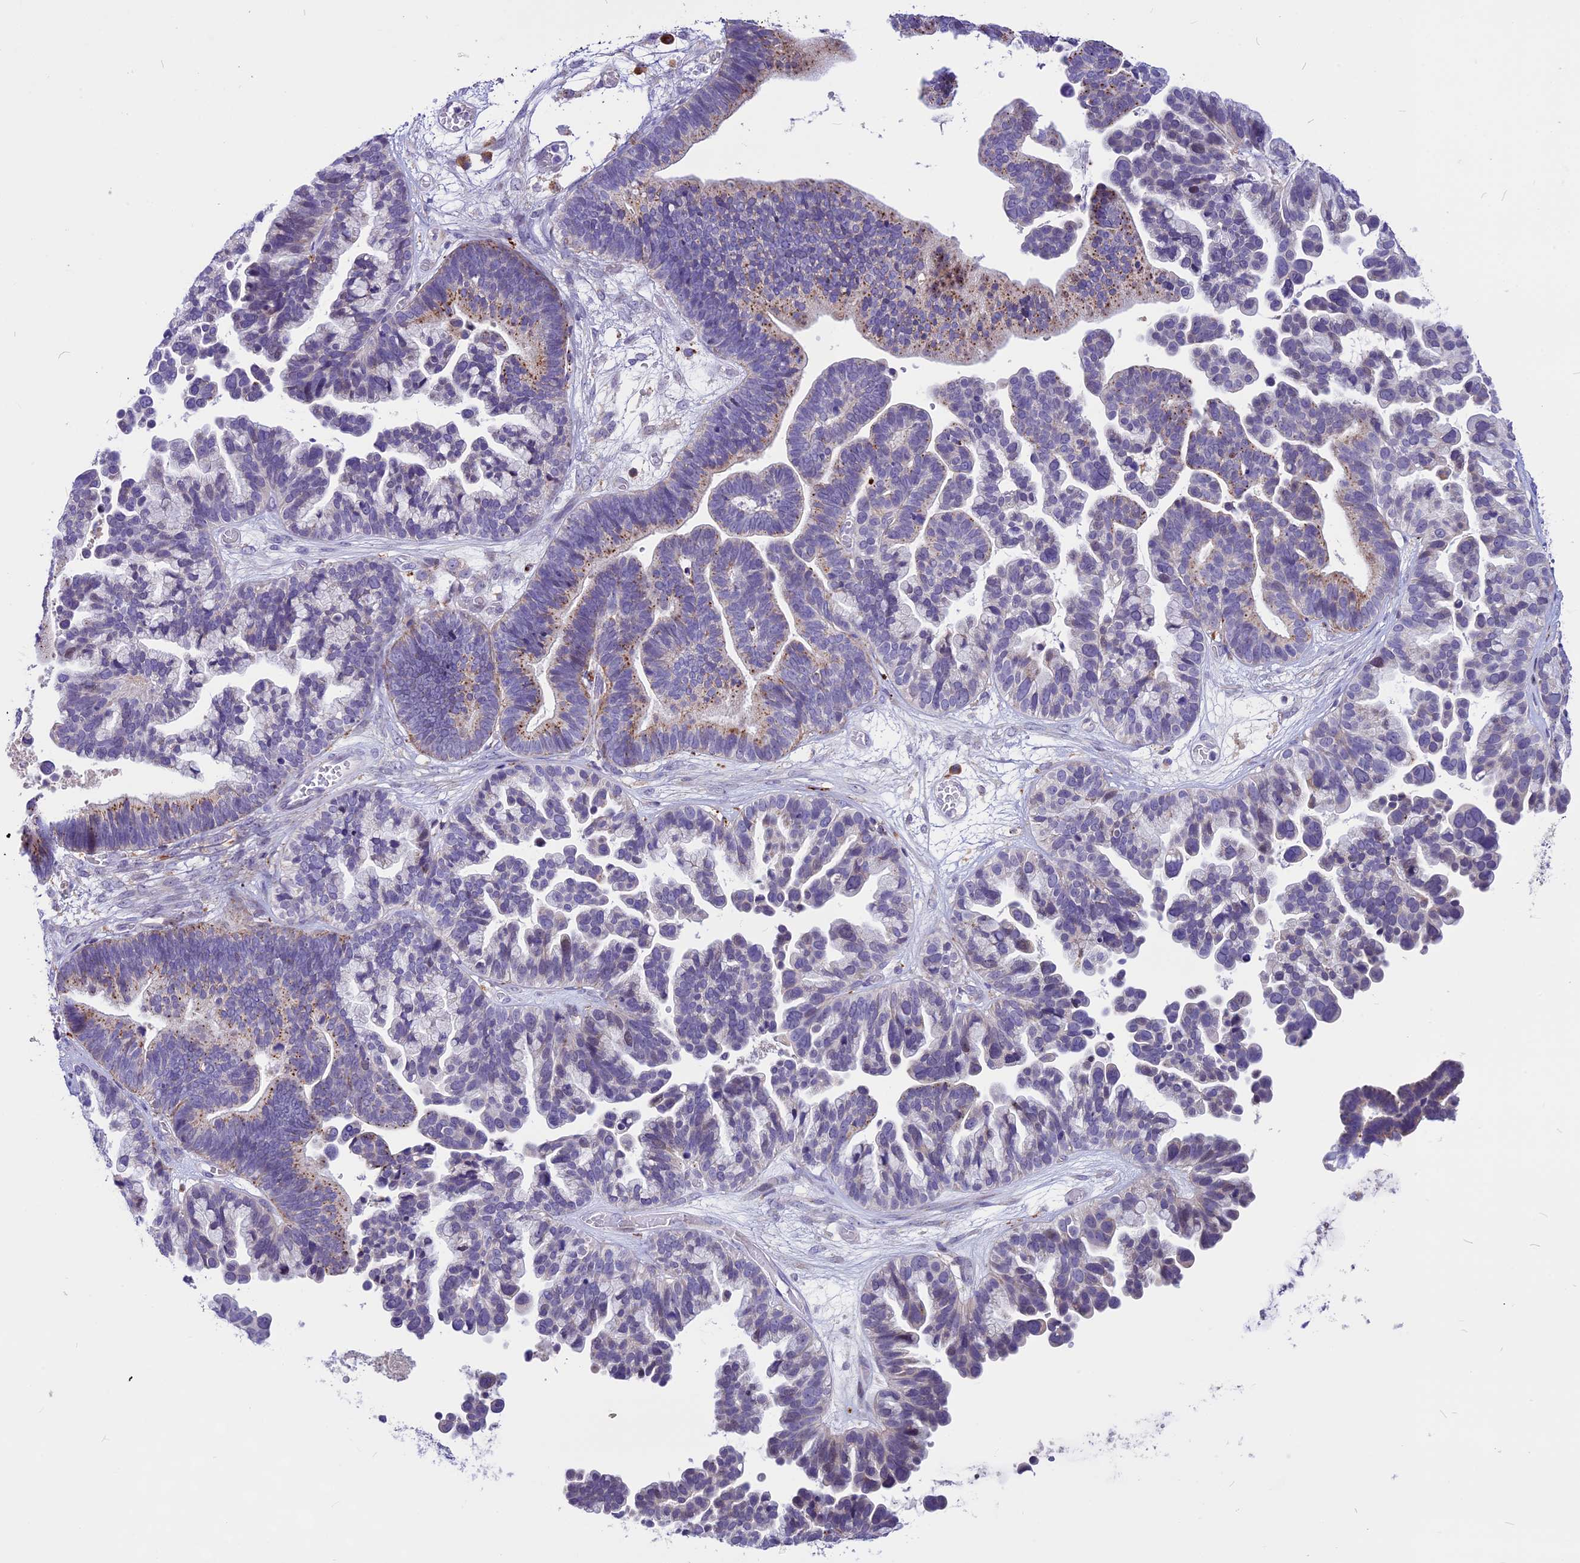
{"staining": {"intensity": "moderate", "quantity": "<25%", "location": "cytoplasmic/membranous"}, "tissue": "ovarian cancer", "cell_type": "Tumor cells", "image_type": "cancer", "snomed": [{"axis": "morphology", "description": "Cystadenocarcinoma, serous, NOS"}, {"axis": "topography", "description": "Ovary"}], "caption": "A histopathology image of human serous cystadenocarcinoma (ovarian) stained for a protein displays moderate cytoplasmic/membranous brown staining in tumor cells.", "gene": "THRSP", "patient": {"sex": "female", "age": 56}}